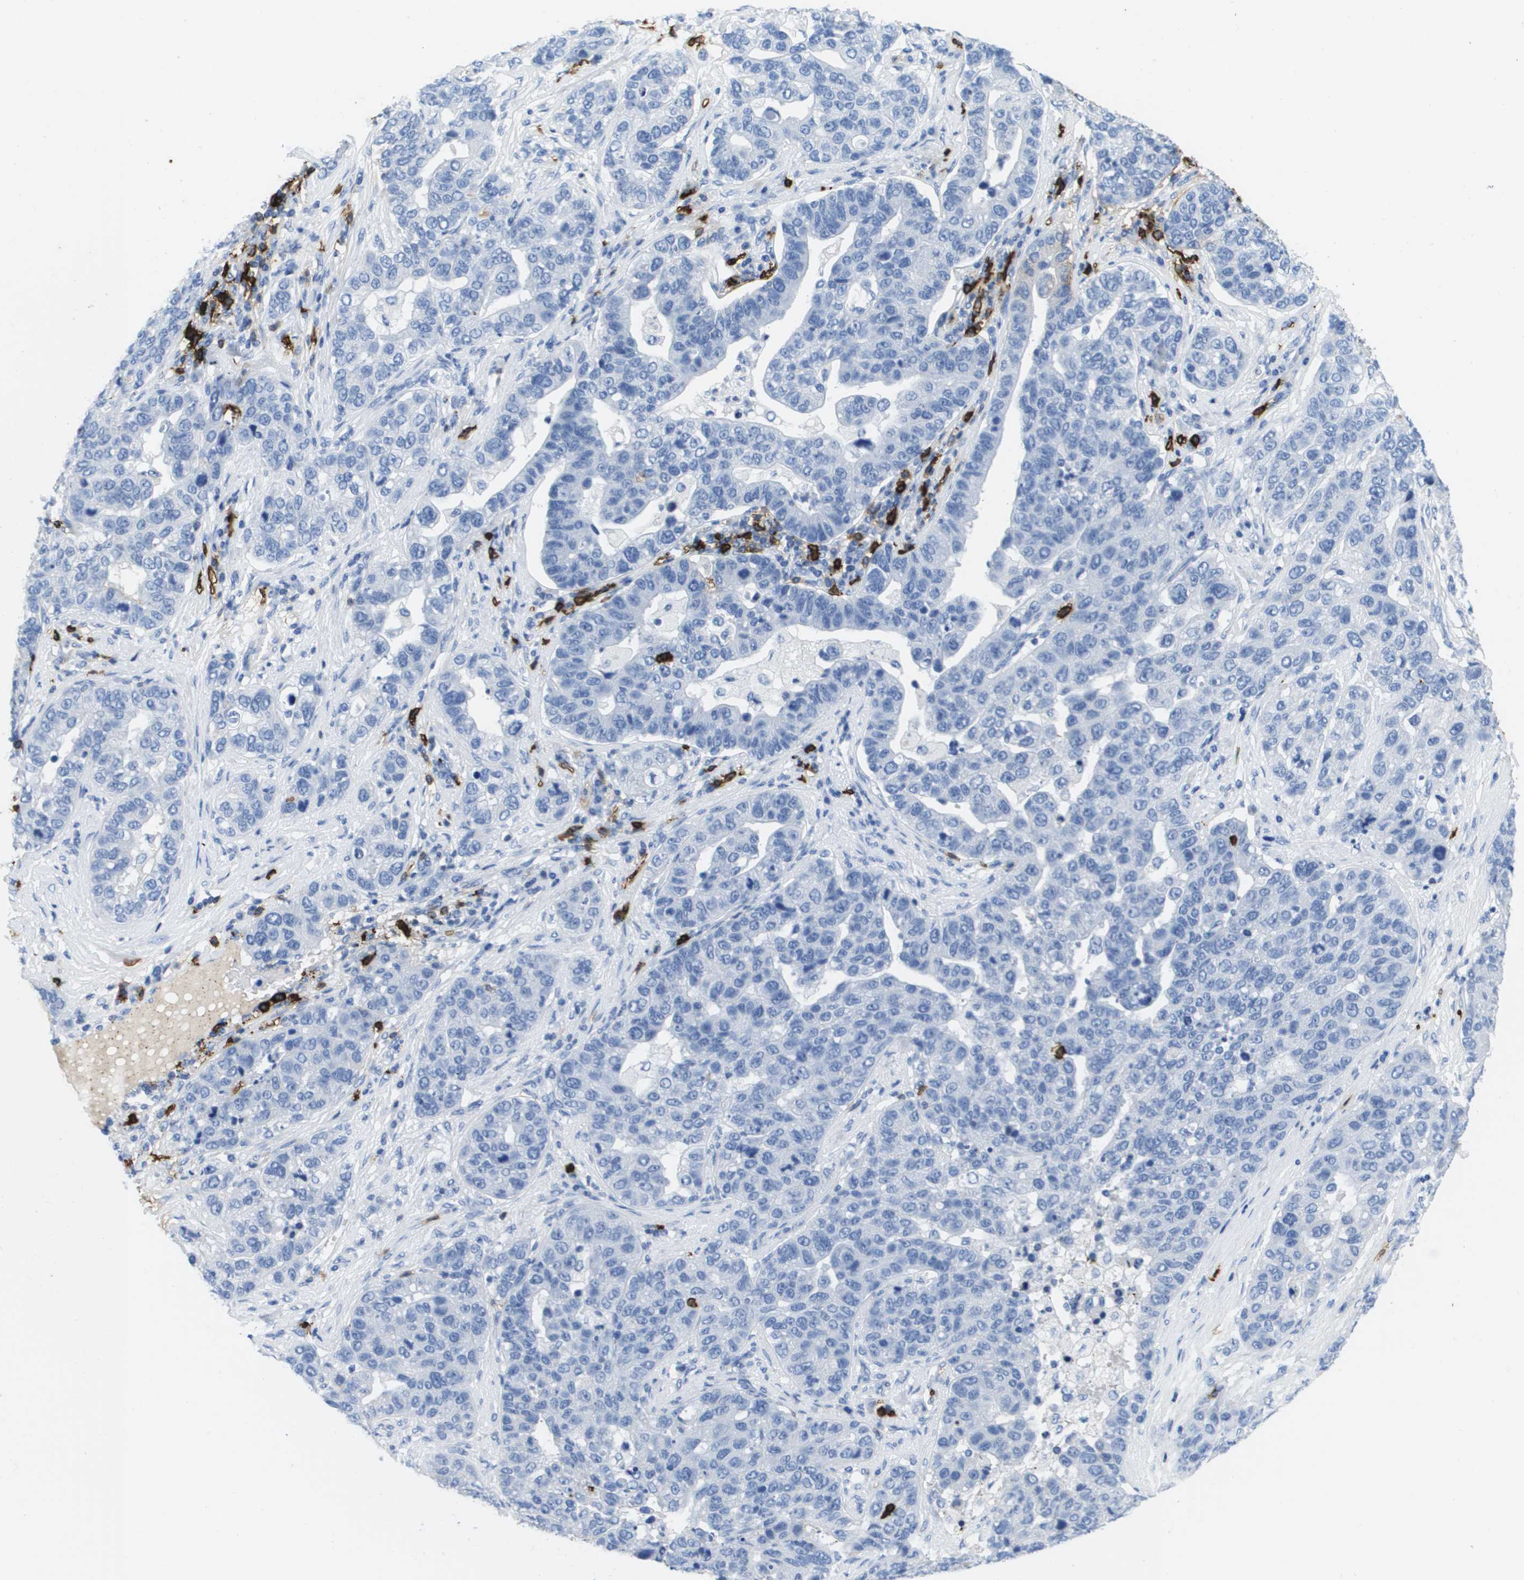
{"staining": {"intensity": "negative", "quantity": "none", "location": "none"}, "tissue": "pancreatic cancer", "cell_type": "Tumor cells", "image_type": "cancer", "snomed": [{"axis": "morphology", "description": "Adenocarcinoma, NOS"}, {"axis": "topography", "description": "Pancreas"}], "caption": "Immunohistochemistry of adenocarcinoma (pancreatic) shows no positivity in tumor cells.", "gene": "MS4A1", "patient": {"sex": "female", "age": 61}}